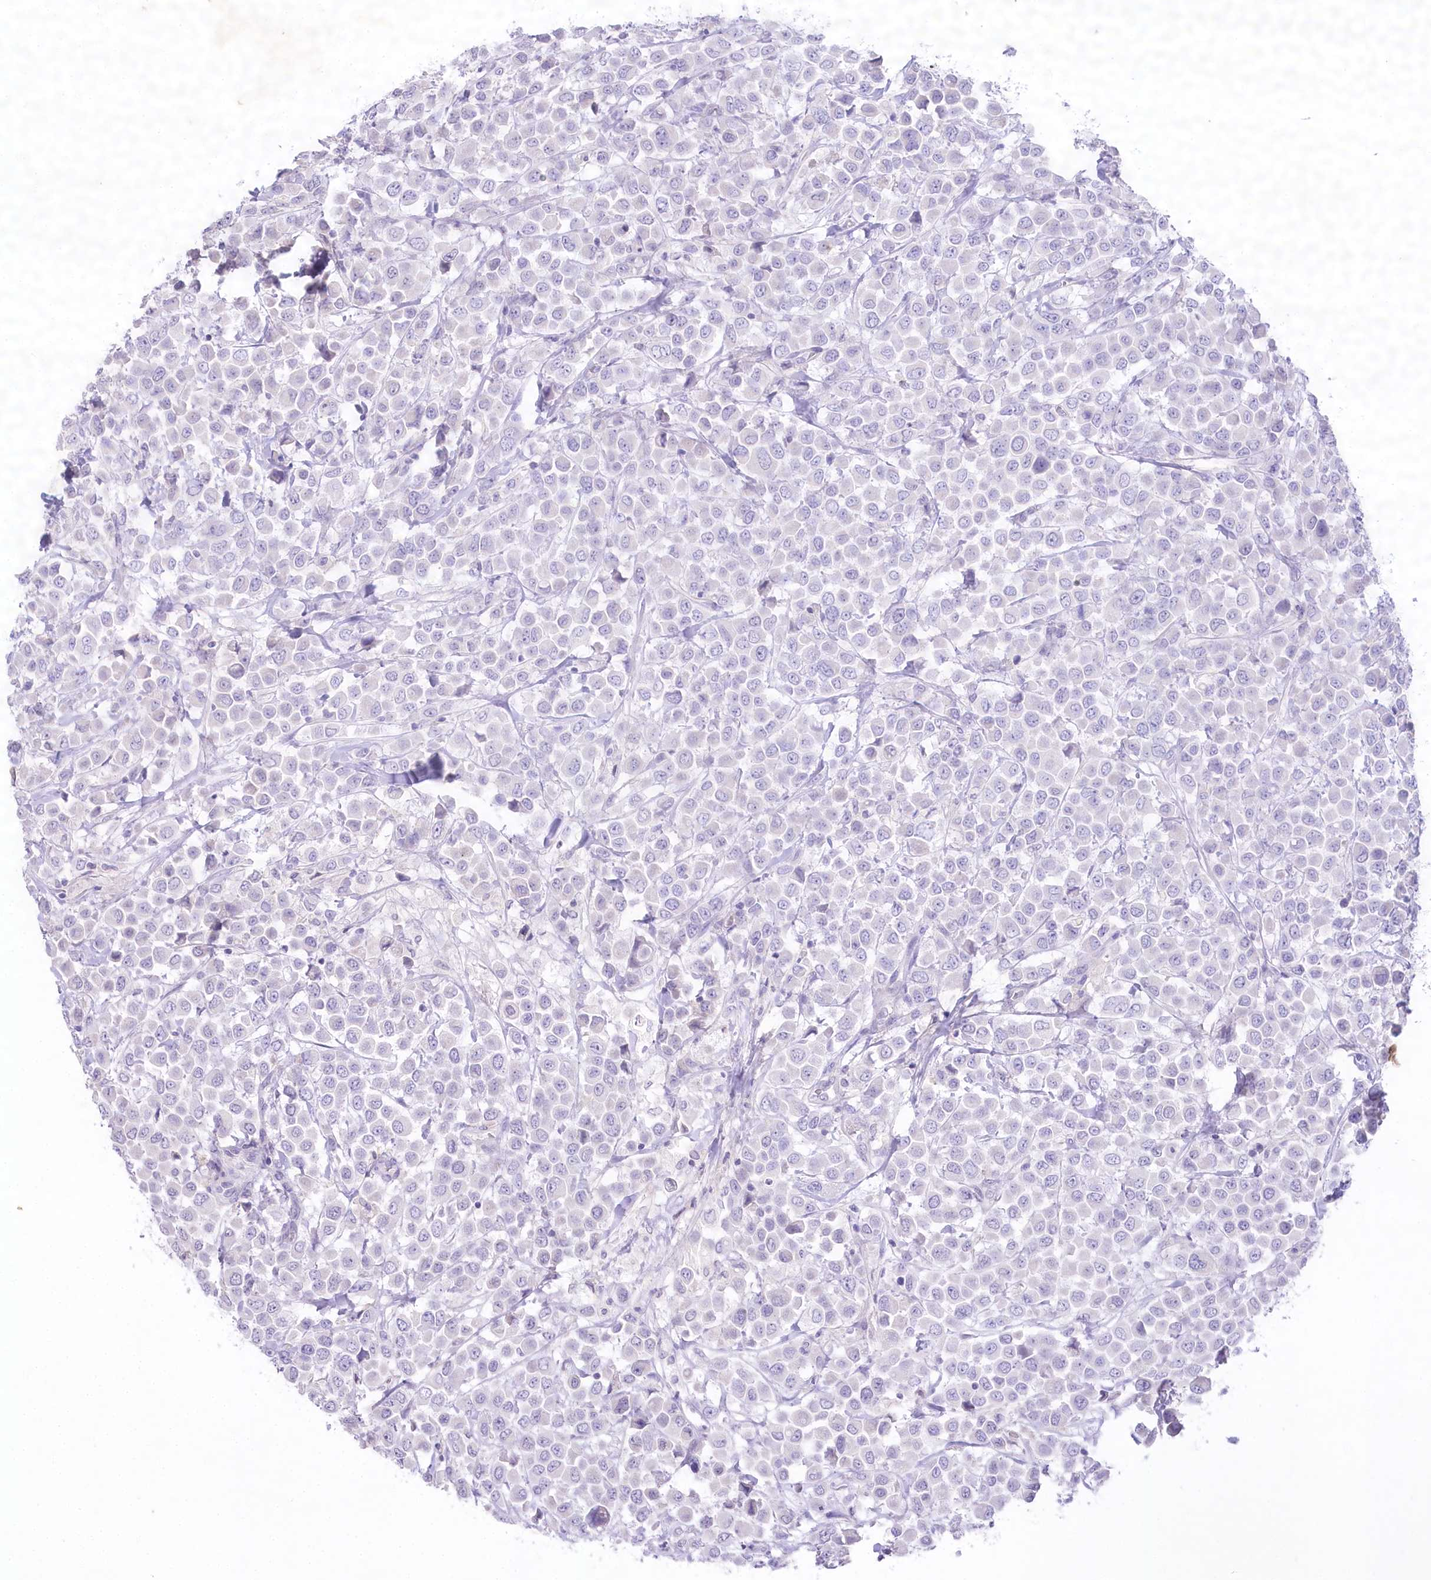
{"staining": {"intensity": "negative", "quantity": "none", "location": "none"}, "tissue": "breast cancer", "cell_type": "Tumor cells", "image_type": "cancer", "snomed": [{"axis": "morphology", "description": "Duct carcinoma"}, {"axis": "topography", "description": "Breast"}], "caption": "IHC photomicrograph of breast cancer (invasive ductal carcinoma) stained for a protein (brown), which shows no positivity in tumor cells. (DAB (3,3'-diaminobenzidine) immunohistochemistry visualized using brightfield microscopy, high magnification).", "gene": "MYOZ1", "patient": {"sex": "female", "age": 61}}